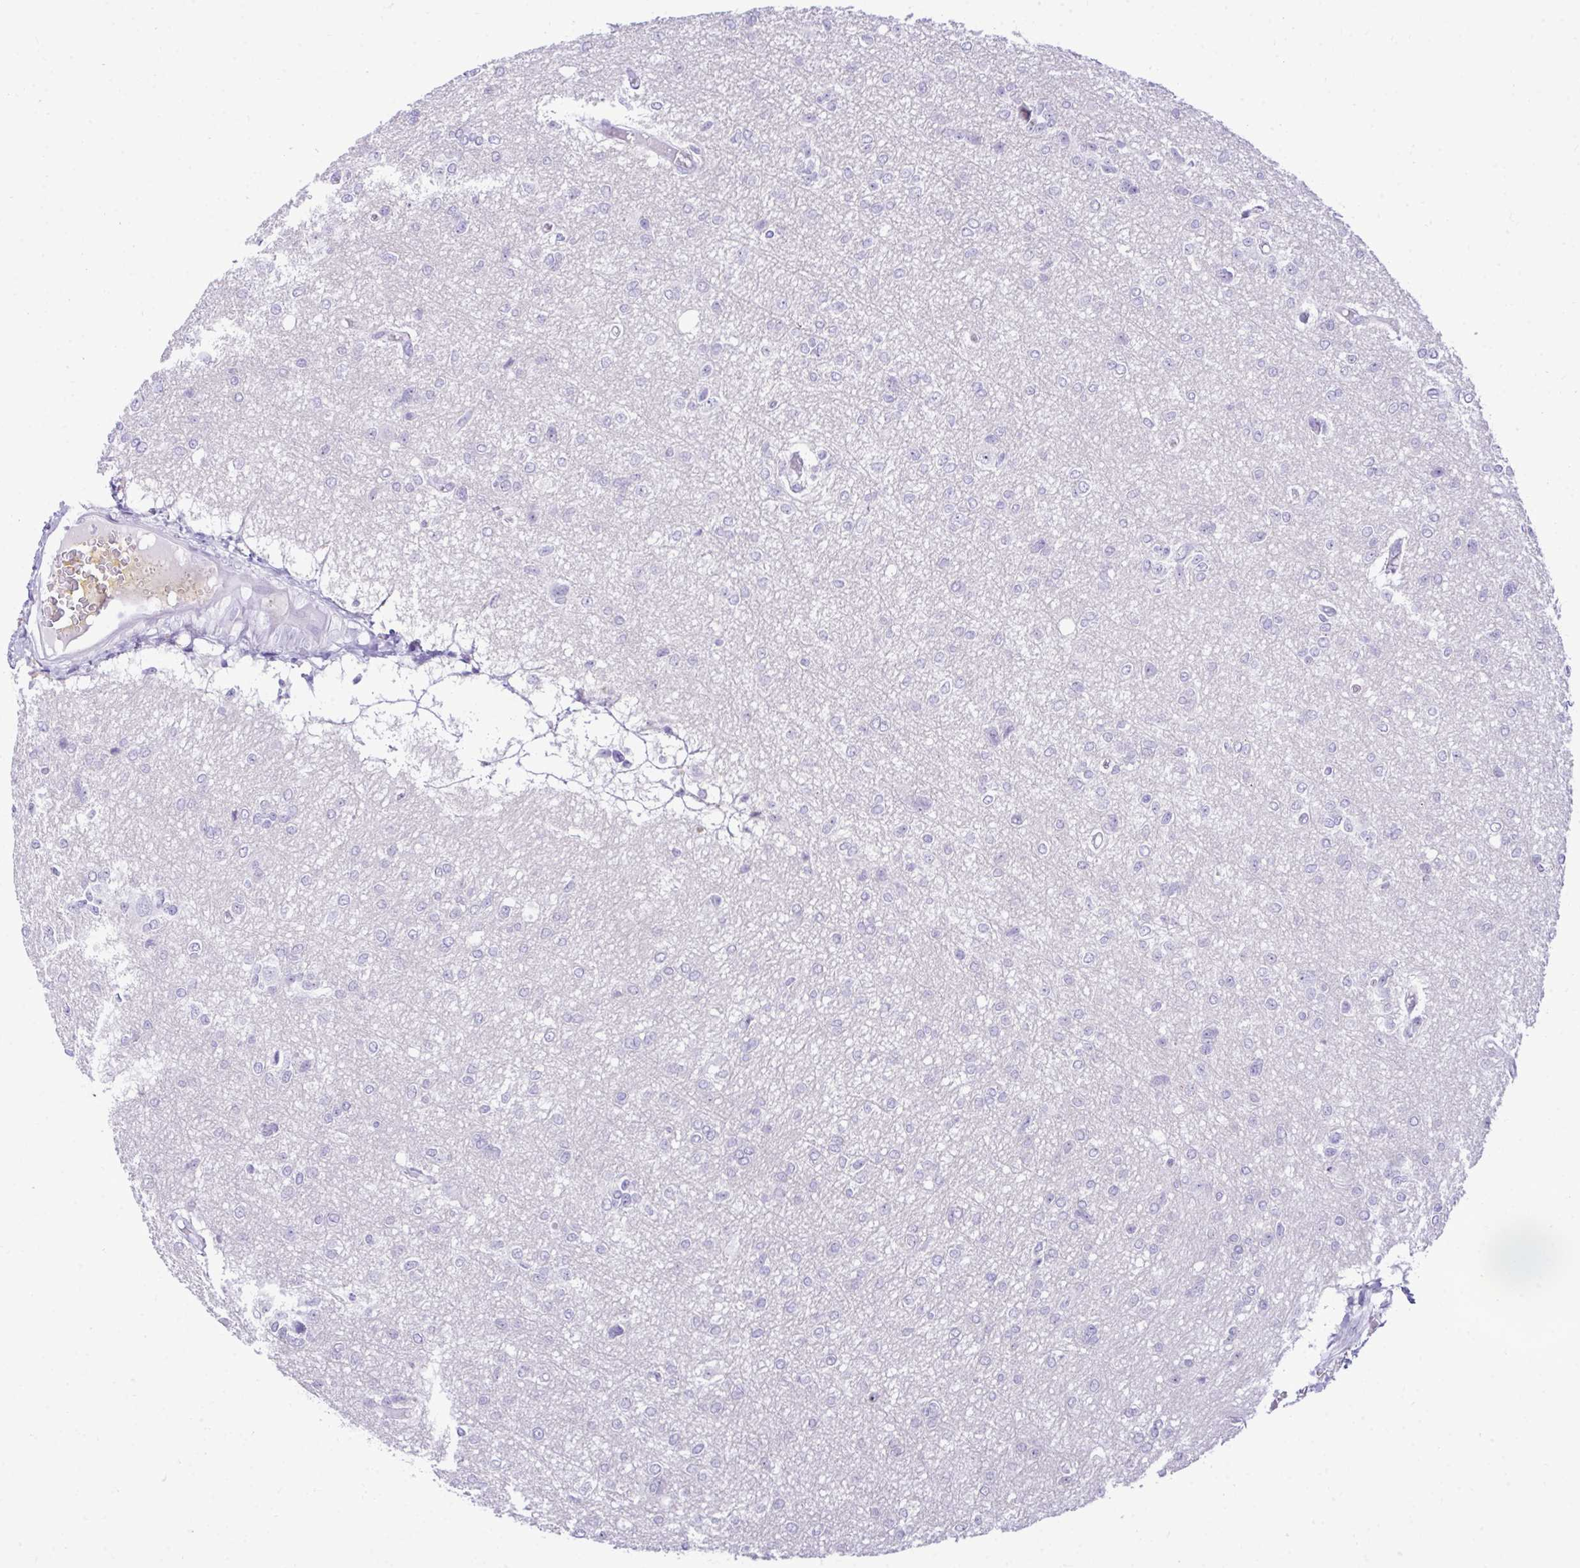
{"staining": {"intensity": "negative", "quantity": "none", "location": "none"}, "tissue": "glioma", "cell_type": "Tumor cells", "image_type": "cancer", "snomed": [{"axis": "morphology", "description": "Glioma, malignant, Low grade"}, {"axis": "topography", "description": "Brain"}], "caption": "Tumor cells show no significant protein expression in glioma.", "gene": "EID3", "patient": {"sex": "male", "age": 26}}